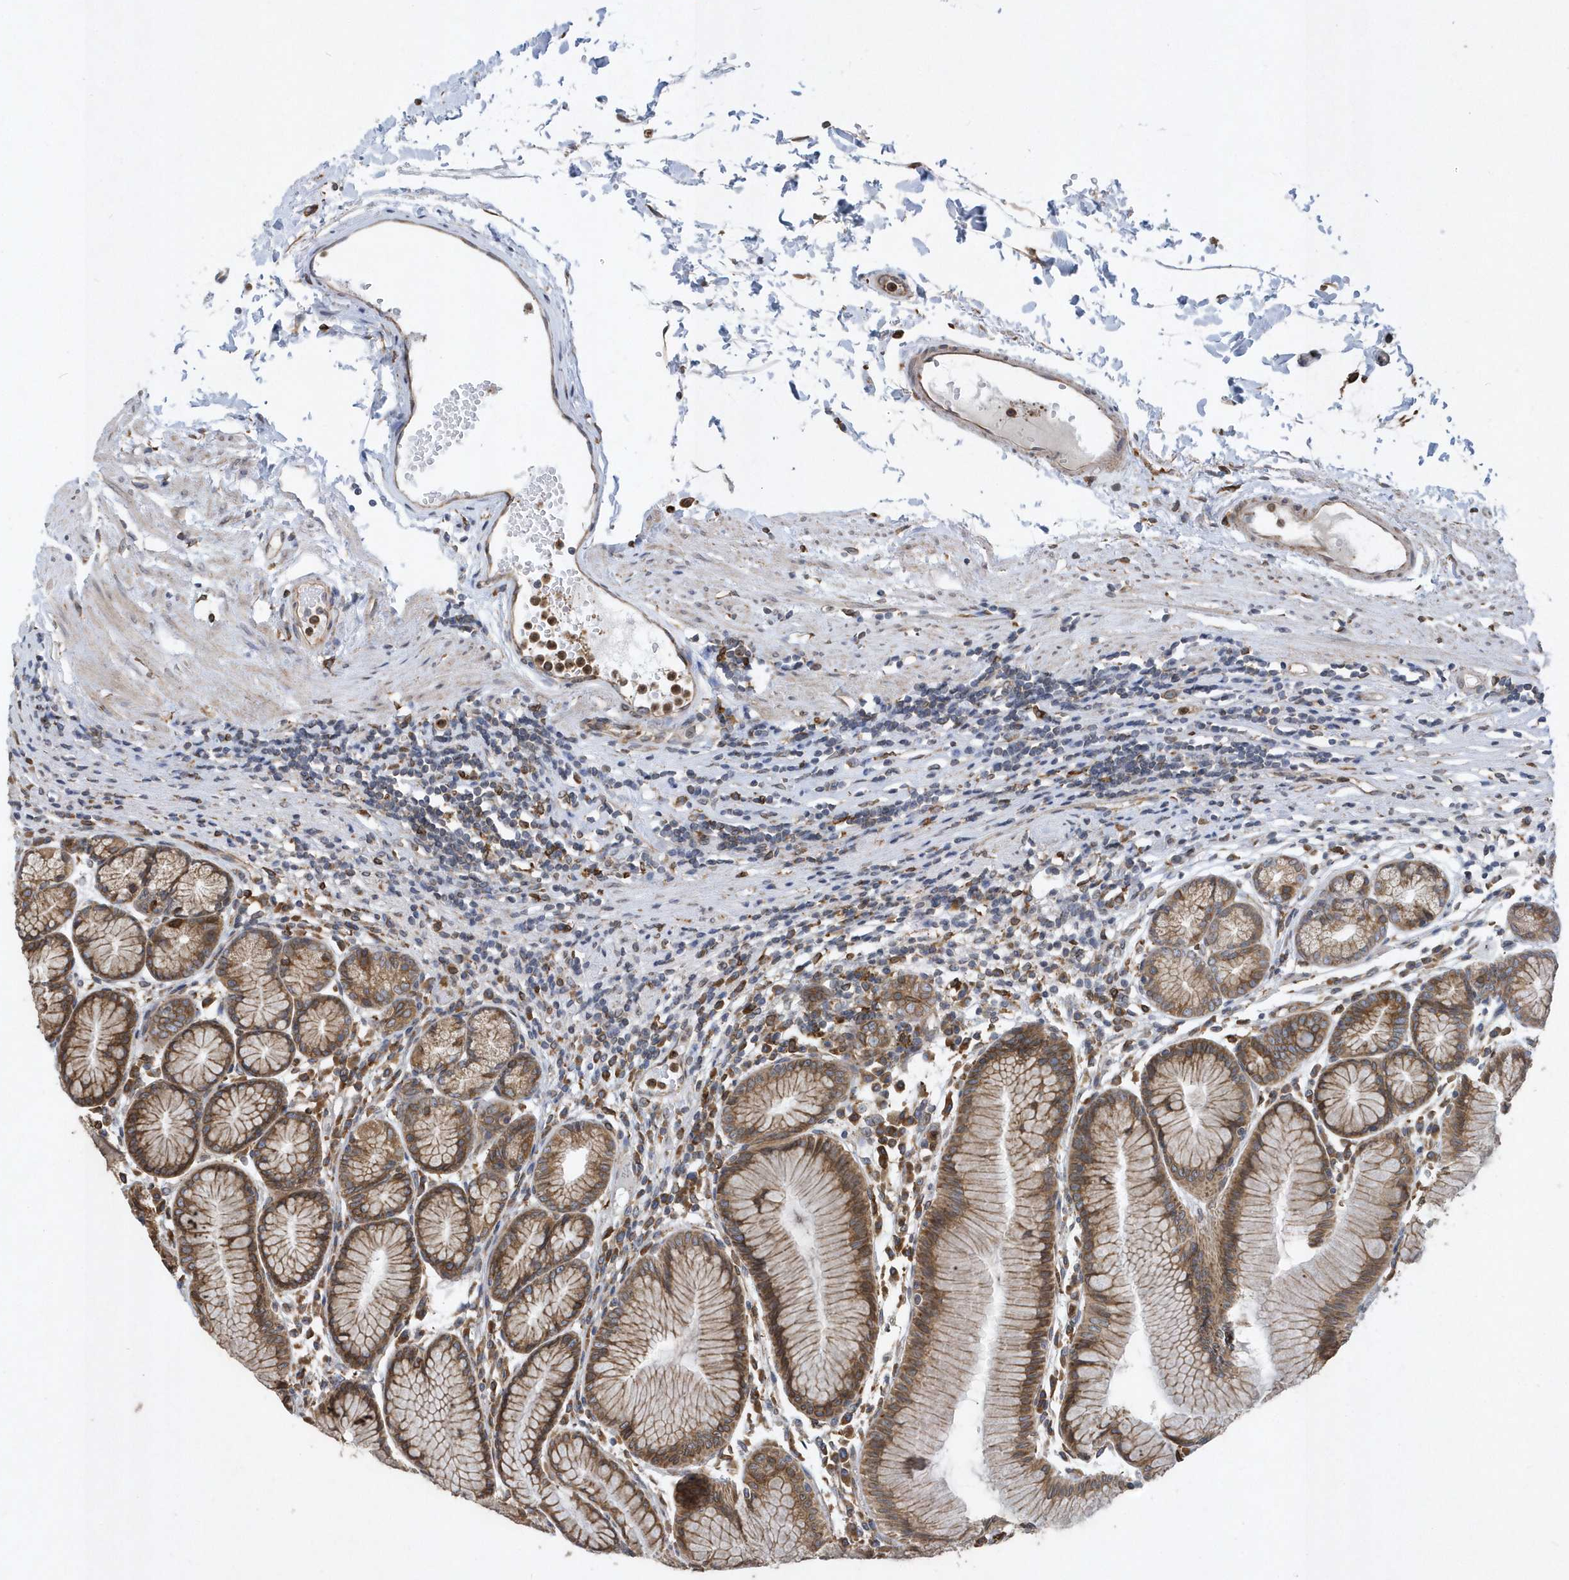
{"staining": {"intensity": "strong", "quantity": ">75%", "location": "cytoplasmic/membranous"}, "tissue": "stomach", "cell_type": "Glandular cells", "image_type": "normal", "snomed": [{"axis": "morphology", "description": "Normal tissue, NOS"}, {"axis": "topography", "description": "Stomach"}], "caption": "Immunohistochemistry (IHC) (DAB (3,3'-diaminobenzidine)) staining of unremarkable human stomach exhibits strong cytoplasmic/membranous protein expression in approximately >75% of glandular cells.", "gene": "VAMP7", "patient": {"sex": "female", "age": 57}}